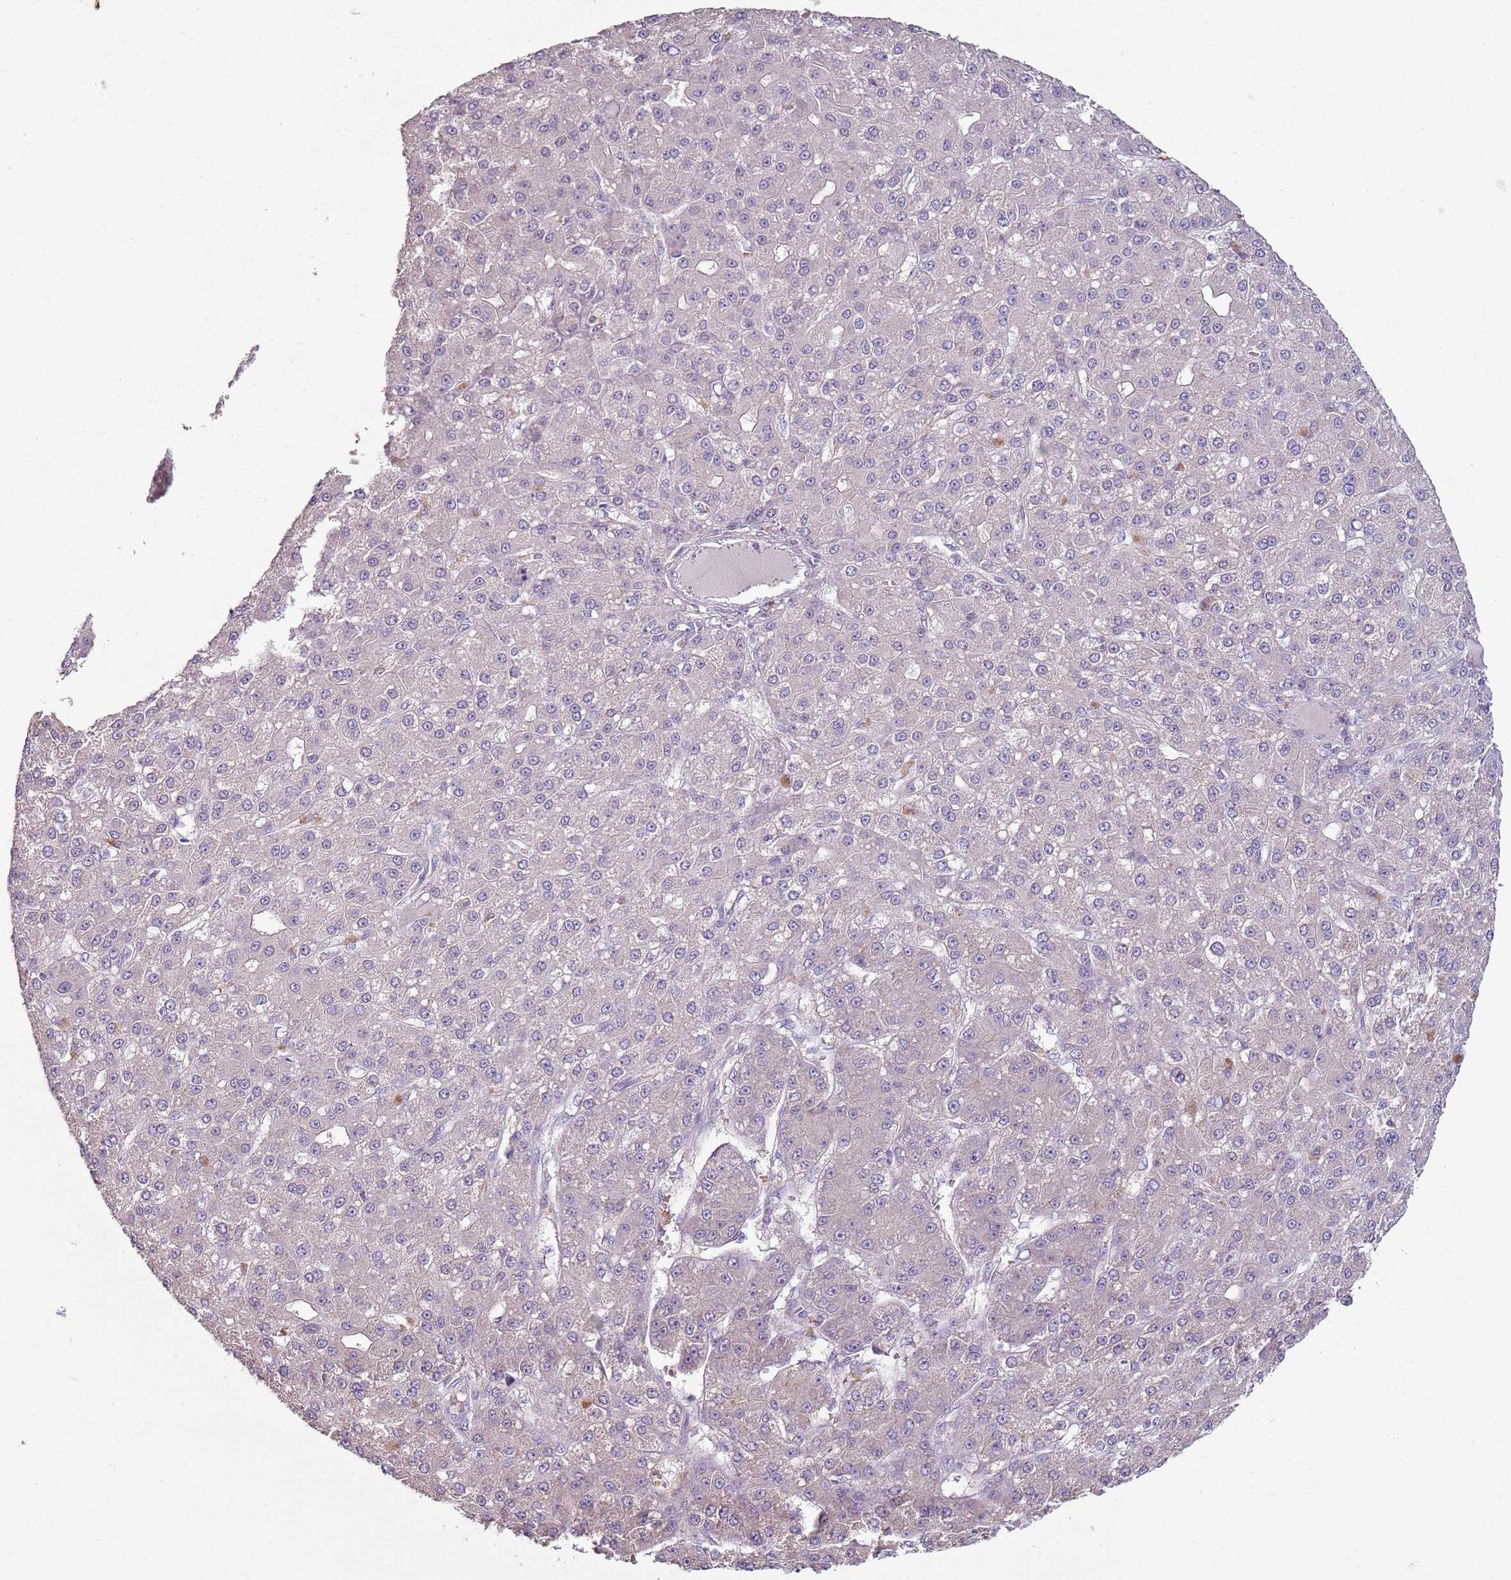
{"staining": {"intensity": "negative", "quantity": "none", "location": "none"}, "tissue": "liver cancer", "cell_type": "Tumor cells", "image_type": "cancer", "snomed": [{"axis": "morphology", "description": "Carcinoma, Hepatocellular, NOS"}, {"axis": "topography", "description": "Liver"}], "caption": "The histopathology image exhibits no significant expression in tumor cells of liver cancer (hepatocellular carcinoma).", "gene": "TEKT4", "patient": {"sex": "male", "age": 67}}